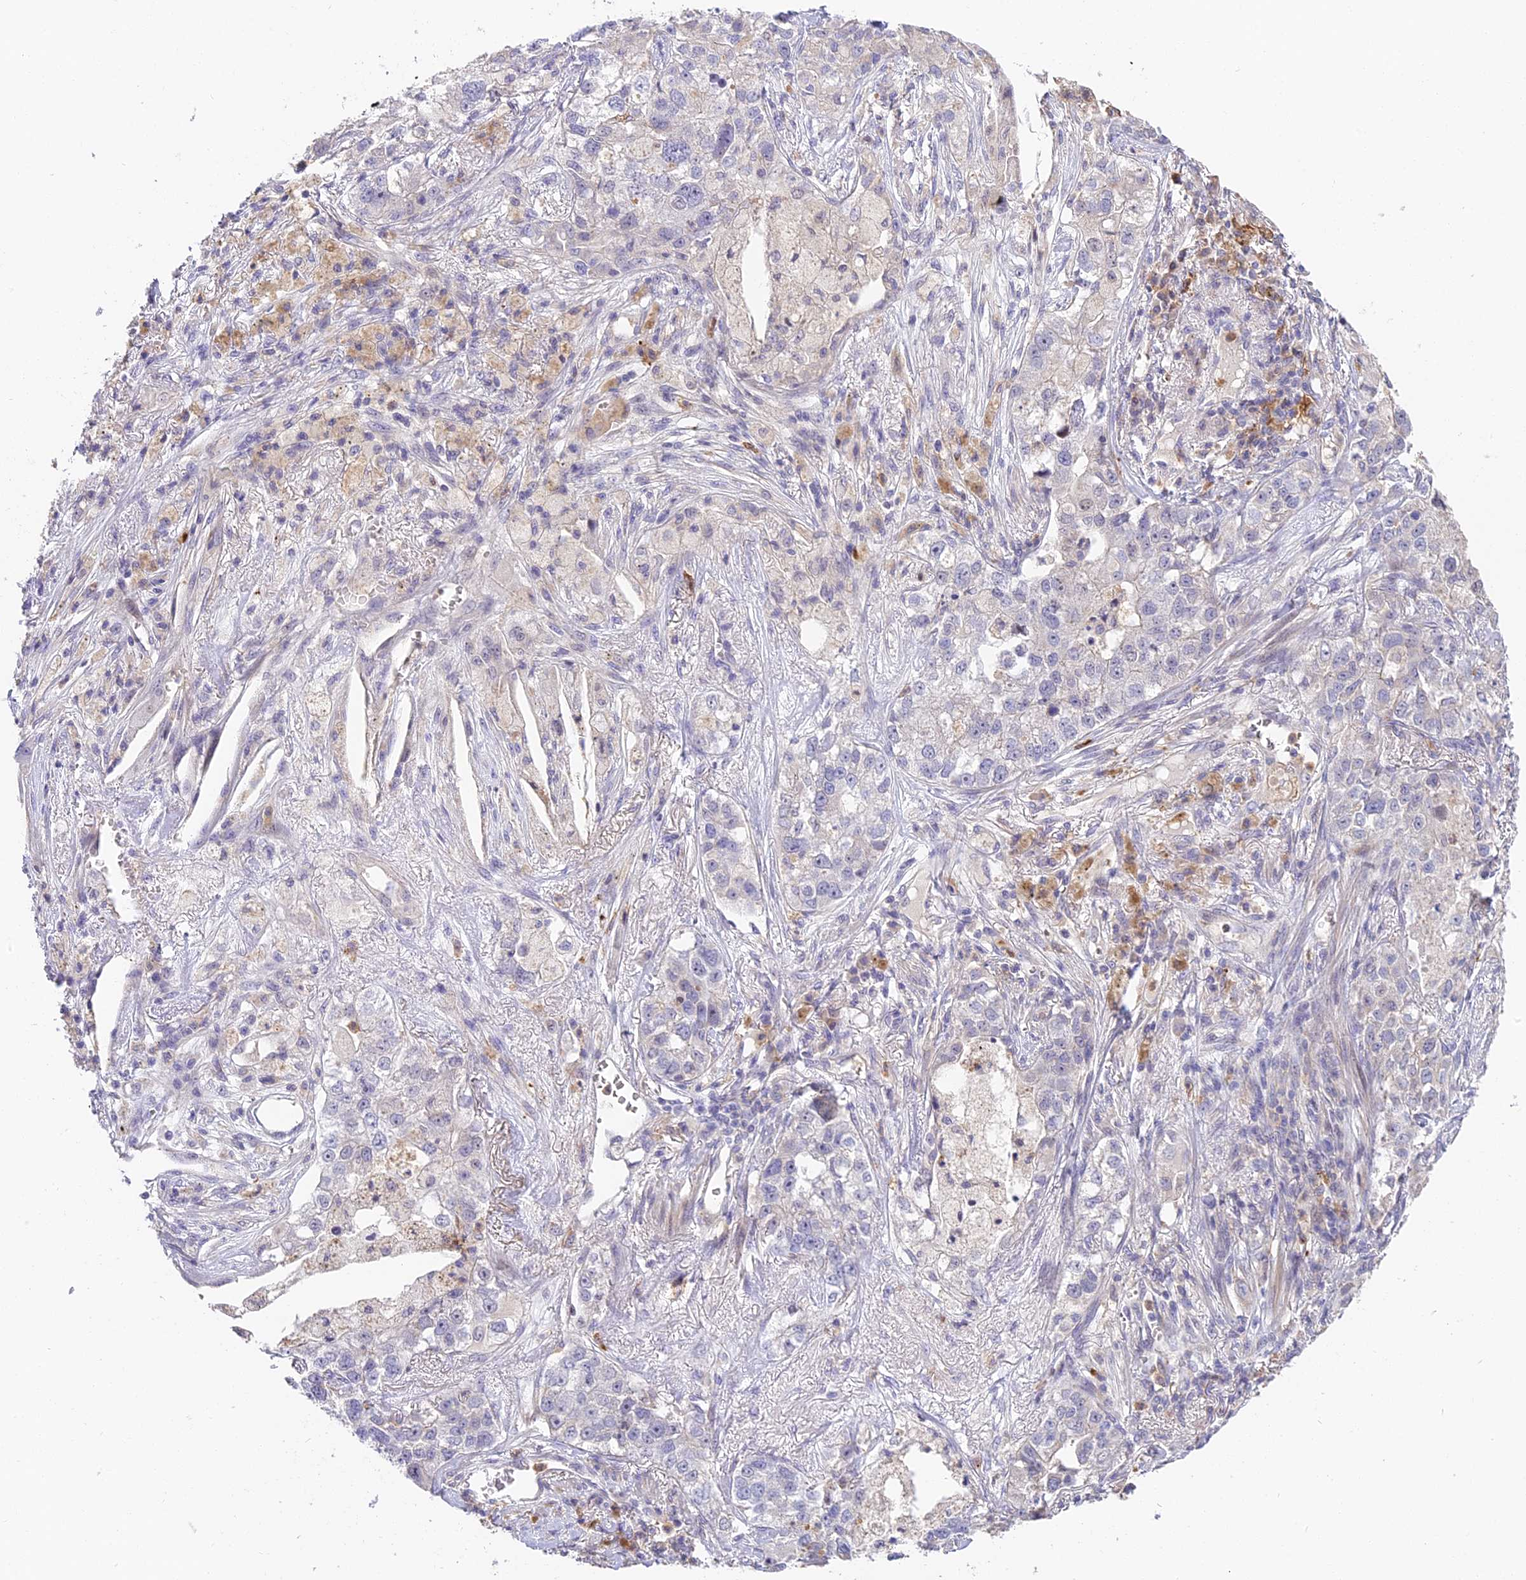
{"staining": {"intensity": "negative", "quantity": "none", "location": "none"}, "tissue": "lung cancer", "cell_type": "Tumor cells", "image_type": "cancer", "snomed": [{"axis": "morphology", "description": "Adenocarcinoma, NOS"}, {"axis": "topography", "description": "Lung"}], "caption": "Tumor cells show no significant protein positivity in lung cancer (adenocarcinoma).", "gene": "NOD2", "patient": {"sex": "male", "age": 49}}